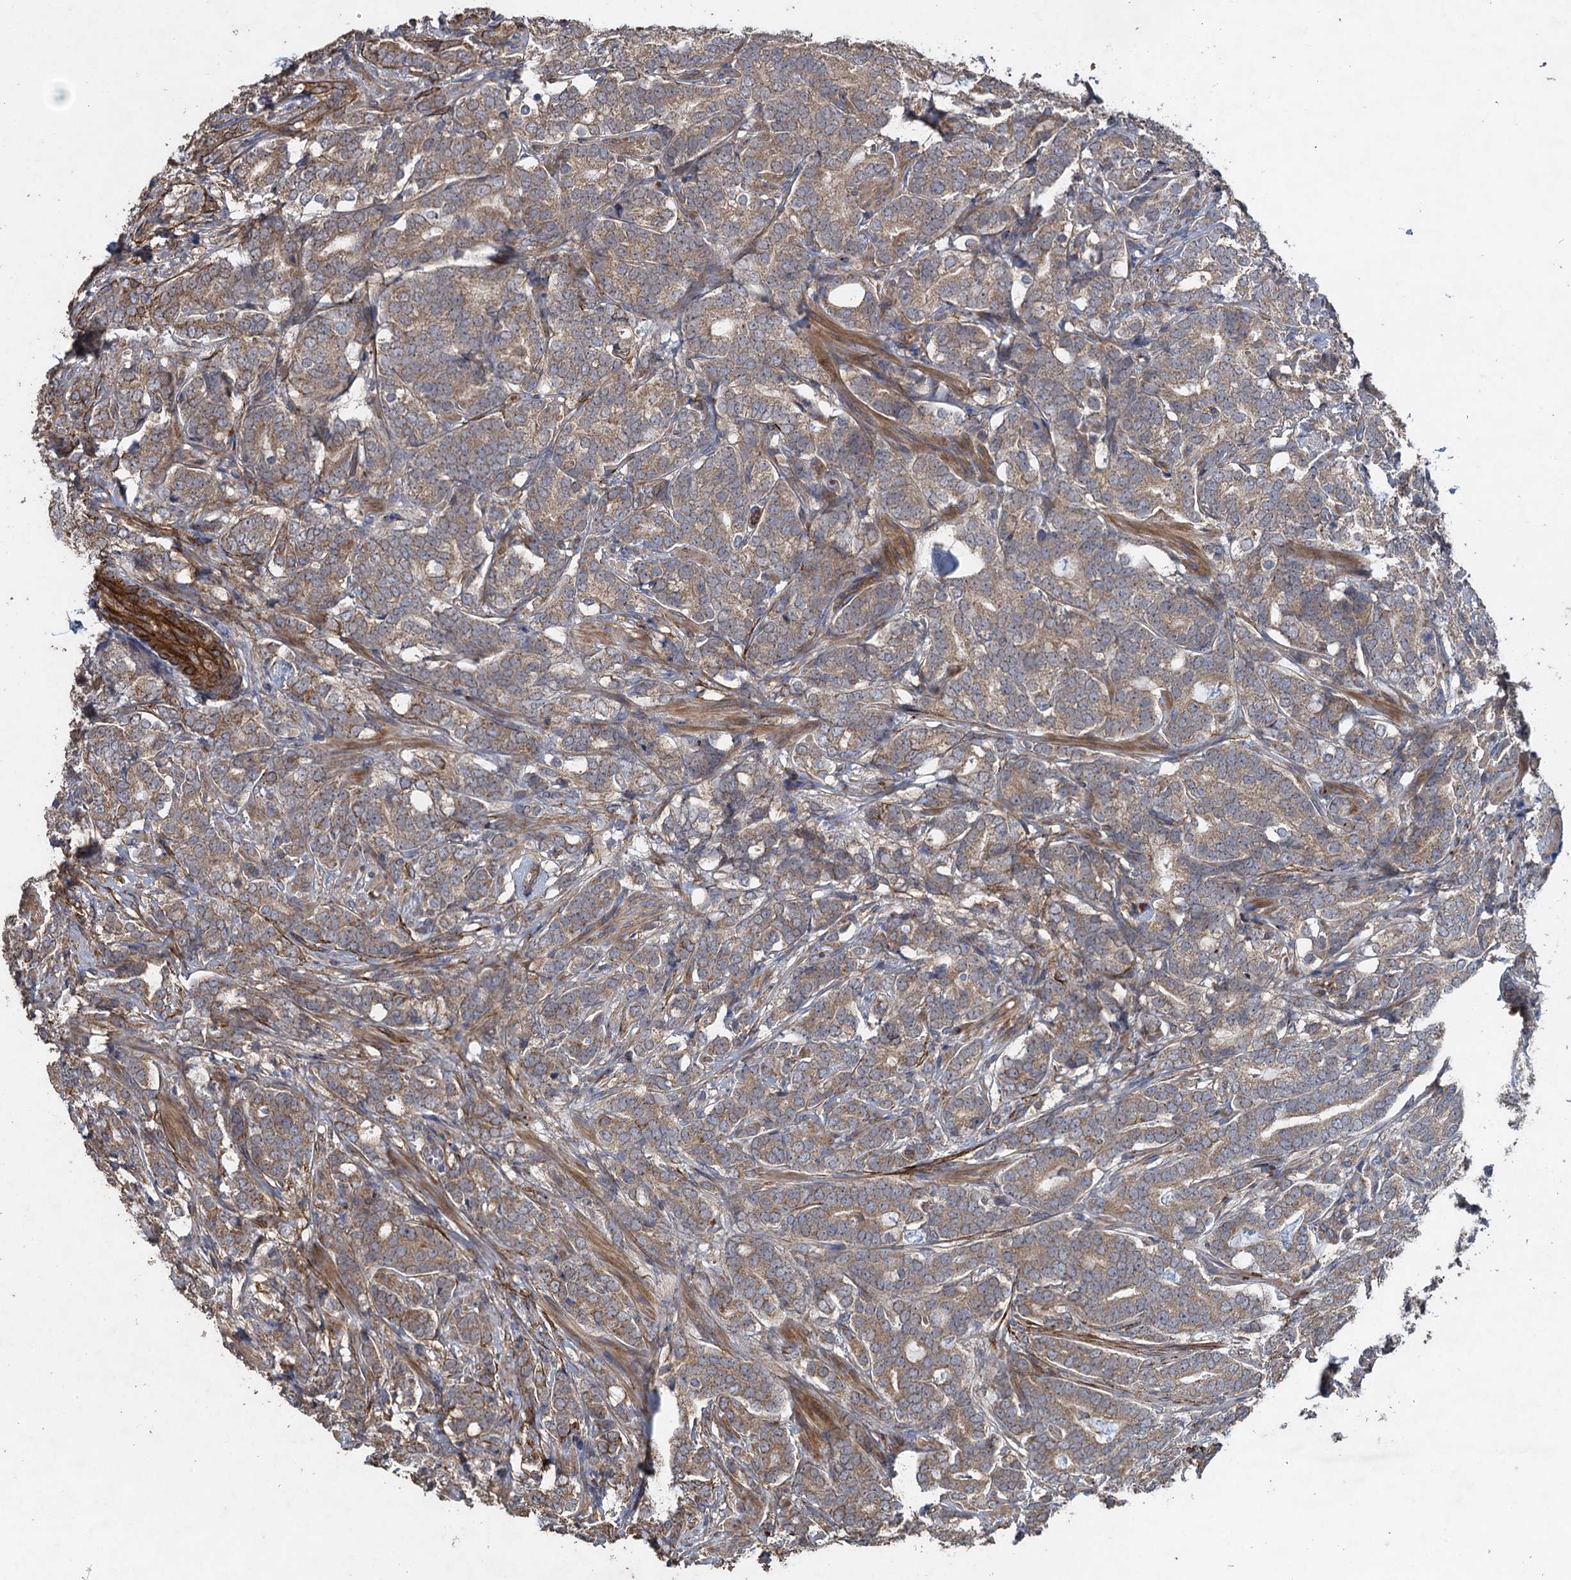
{"staining": {"intensity": "moderate", "quantity": ">75%", "location": "cytoplasmic/membranous"}, "tissue": "prostate cancer", "cell_type": "Tumor cells", "image_type": "cancer", "snomed": [{"axis": "morphology", "description": "Adenocarcinoma, Low grade"}, {"axis": "topography", "description": "Prostate"}], "caption": "About >75% of tumor cells in human prostate cancer reveal moderate cytoplasmic/membranous protein staining as visualized by brown immunohistochemical staining.", "gene": "TXNDC11", "patient": {"sex": "male", "age": 71}}